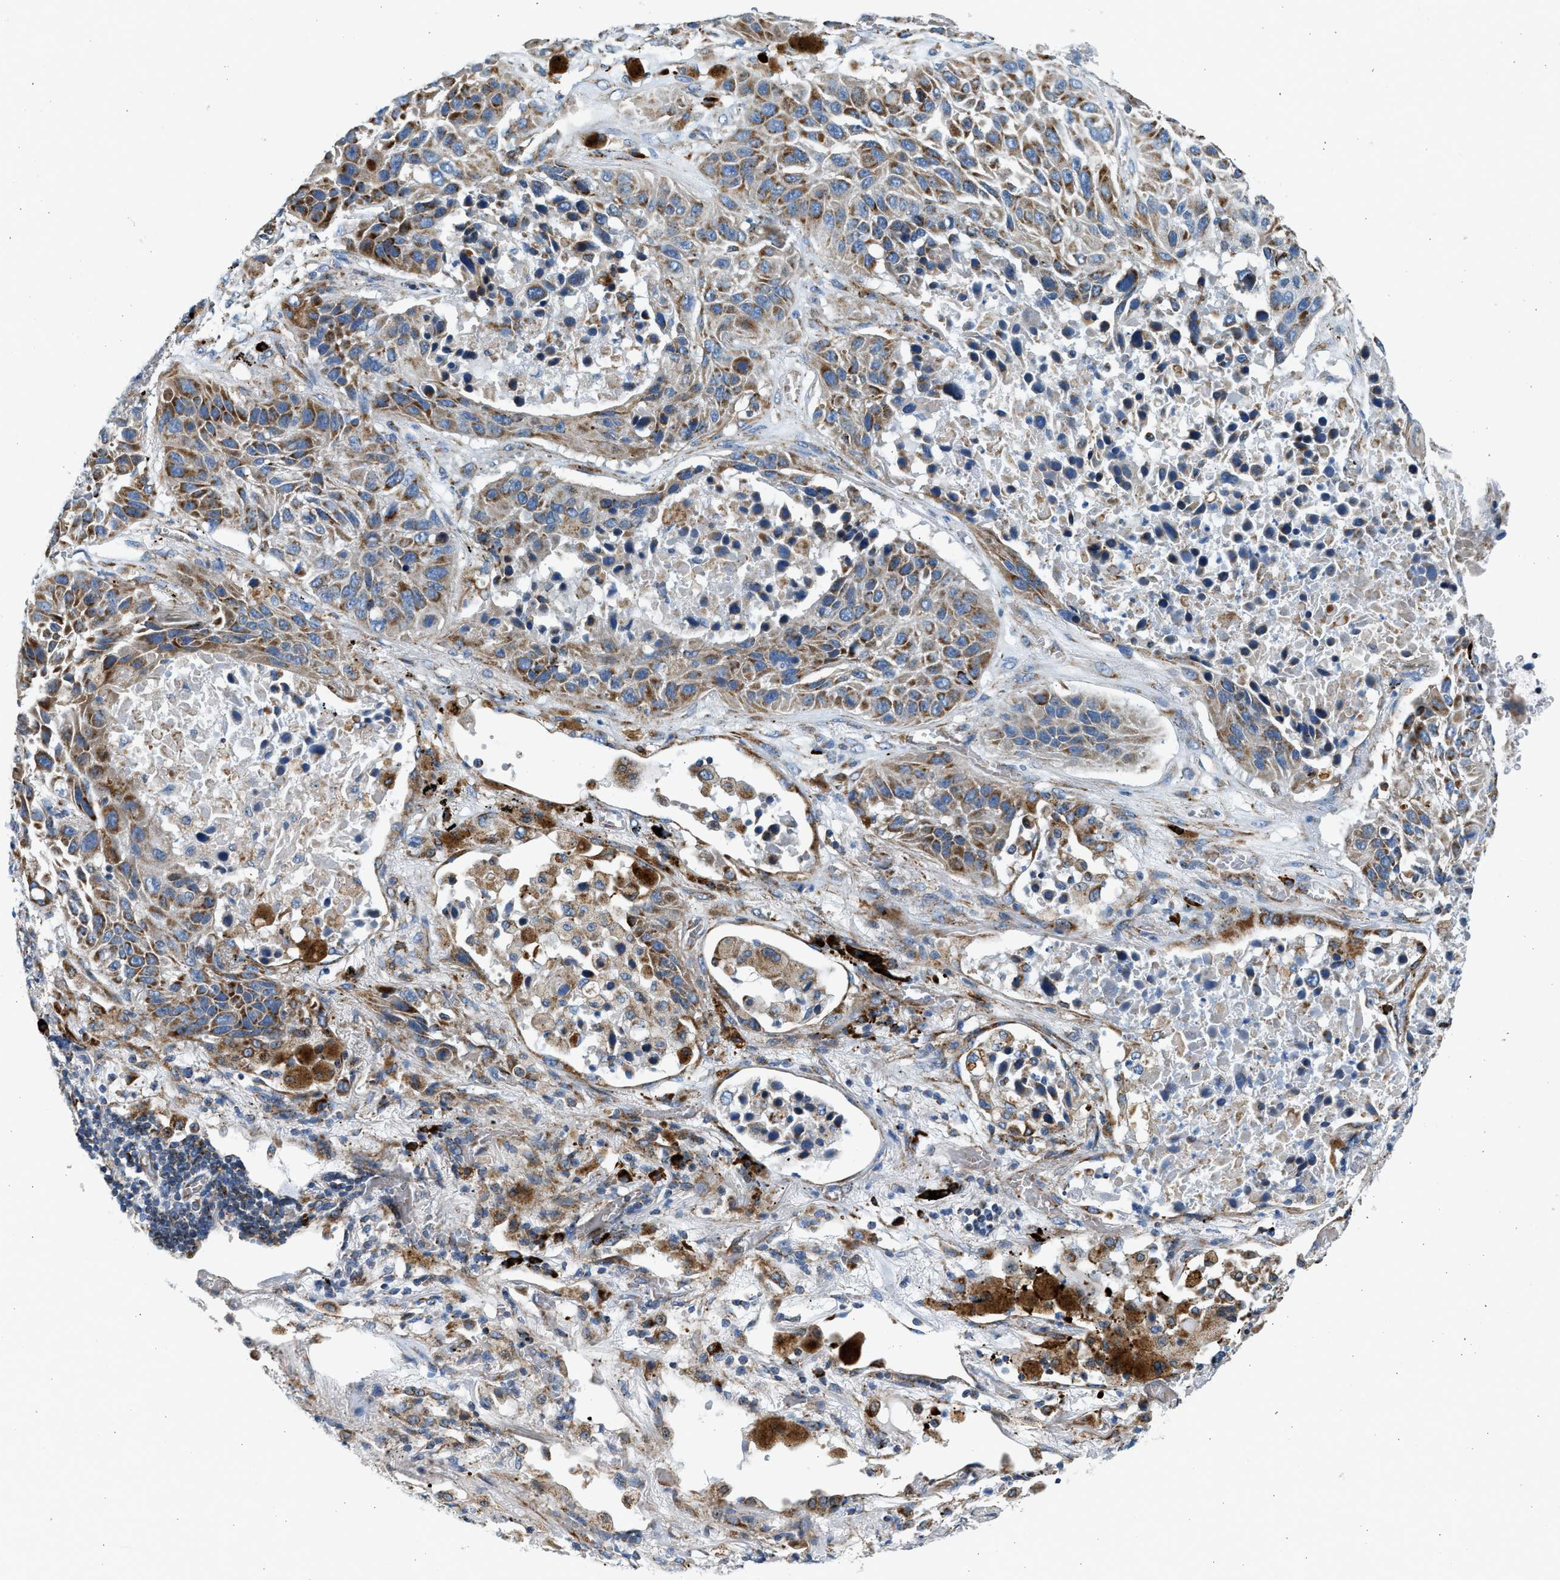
{"staining": {"intensity": "moderate", "quantity": ">75%", "location": "cytoplasmic/membranous"}, "tissue": "lung cancer", "cell_type": "Tumor cells", "image_type": "cancer", "snomed": [{"axis": "morphology", "description": "Squamous cell carcinoma, NOS"}, {"axis": "topography", "description": "Lung"}], "caption": "The immunohistochemical stain labels moderate cytoplasmic/membranous staining in tumor cells of lung cancer (squamous cell carcinoma) tissue. The protein of interest is shown in brown color, while the nuclei are stained blue.", "gene": "KCNMB3", "patient": {"sex": "male", "age": 57}}